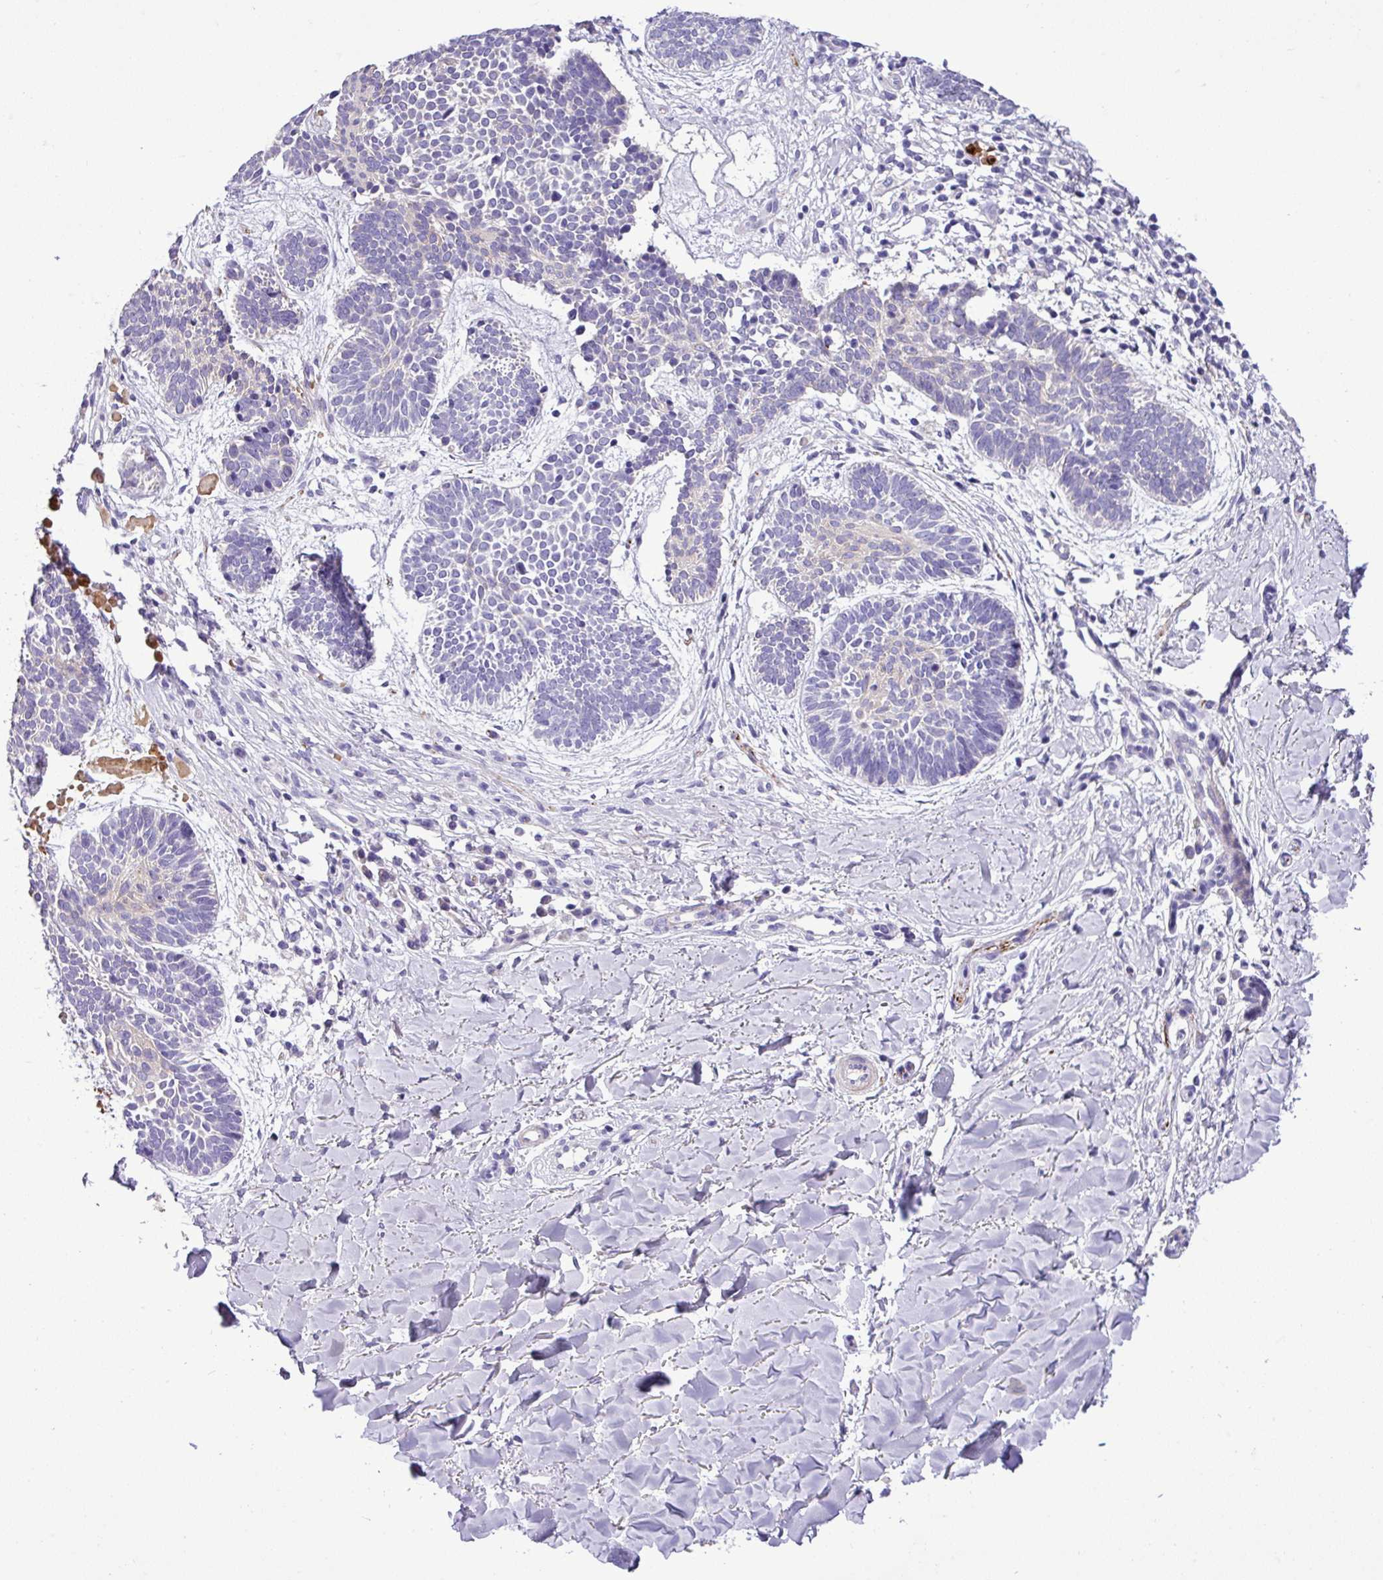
{"staining": {"intensity": "negative", "quantity": "none", "location": "none"}, "tissue": "skin cancer", "cell_type": "Tumor cells", "image_type": "cancer", "snomed": [{"axis": "morphology", "description": "Basal cell carcinoma"}, {"axis": "topography", "description": "Skin"}], "caption": "Protein analysis of basal cell carcinoma (skin) reveals no significant expression in tumor cells.", "gene": "MGAT4B", "patient": {"sex": "male", "age": 49}}